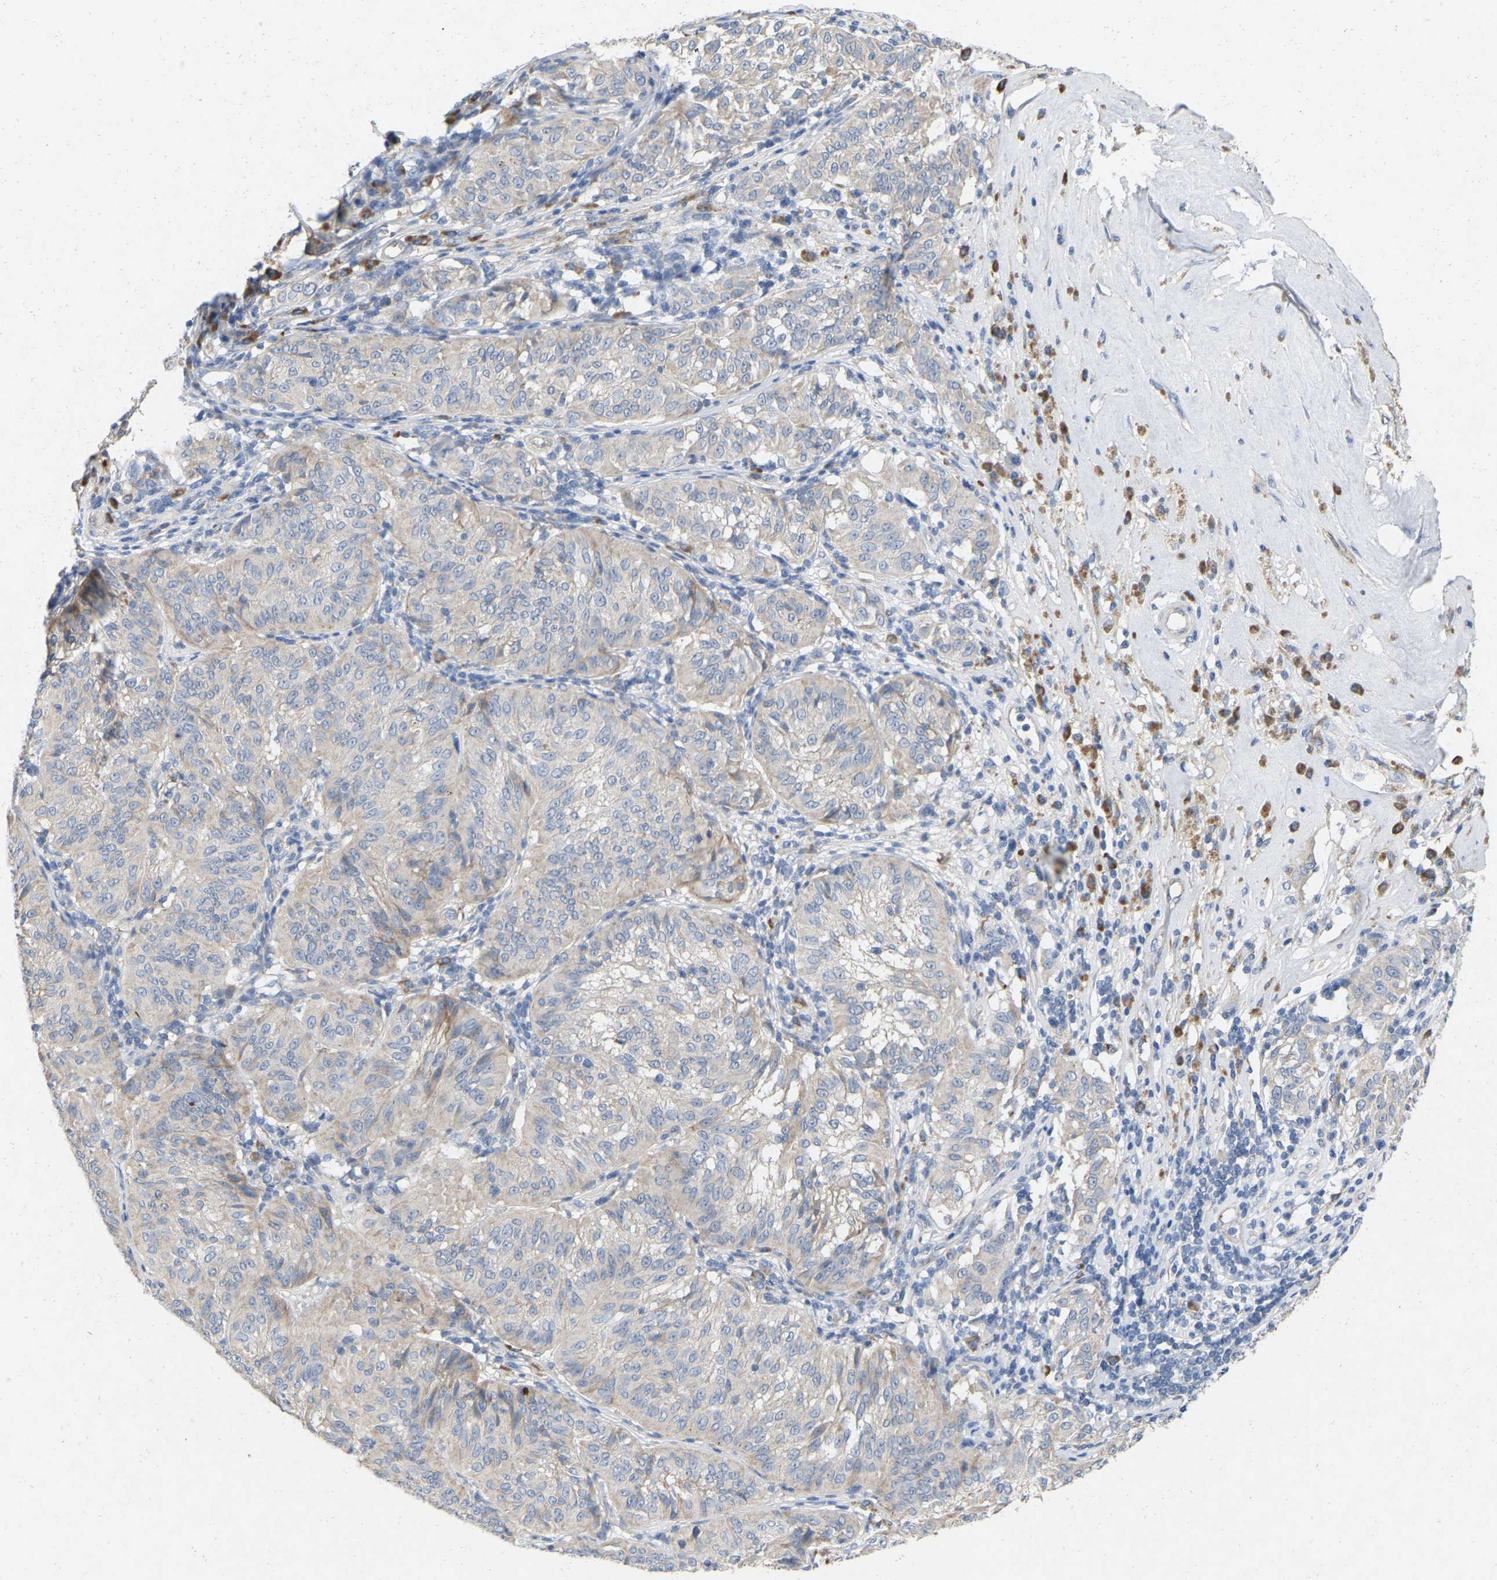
{"staining": {"intensity": "negative", "quantity": "none", "location": "none"}, "tissue": "melanoma", "cell_type": "Tumor cells", "image_type": "cancer", "snomed": [{"axis": "morphology", "description": "Malignant melanoma, NOS"}, {"axis": "topography", "description": "Skin"}], "caption": "An image of malignant melanoma stained for a protein displays no brown staining in tumor cells.", "gene": "RHEB", "patient": {"sex": "female", "age": 72}}